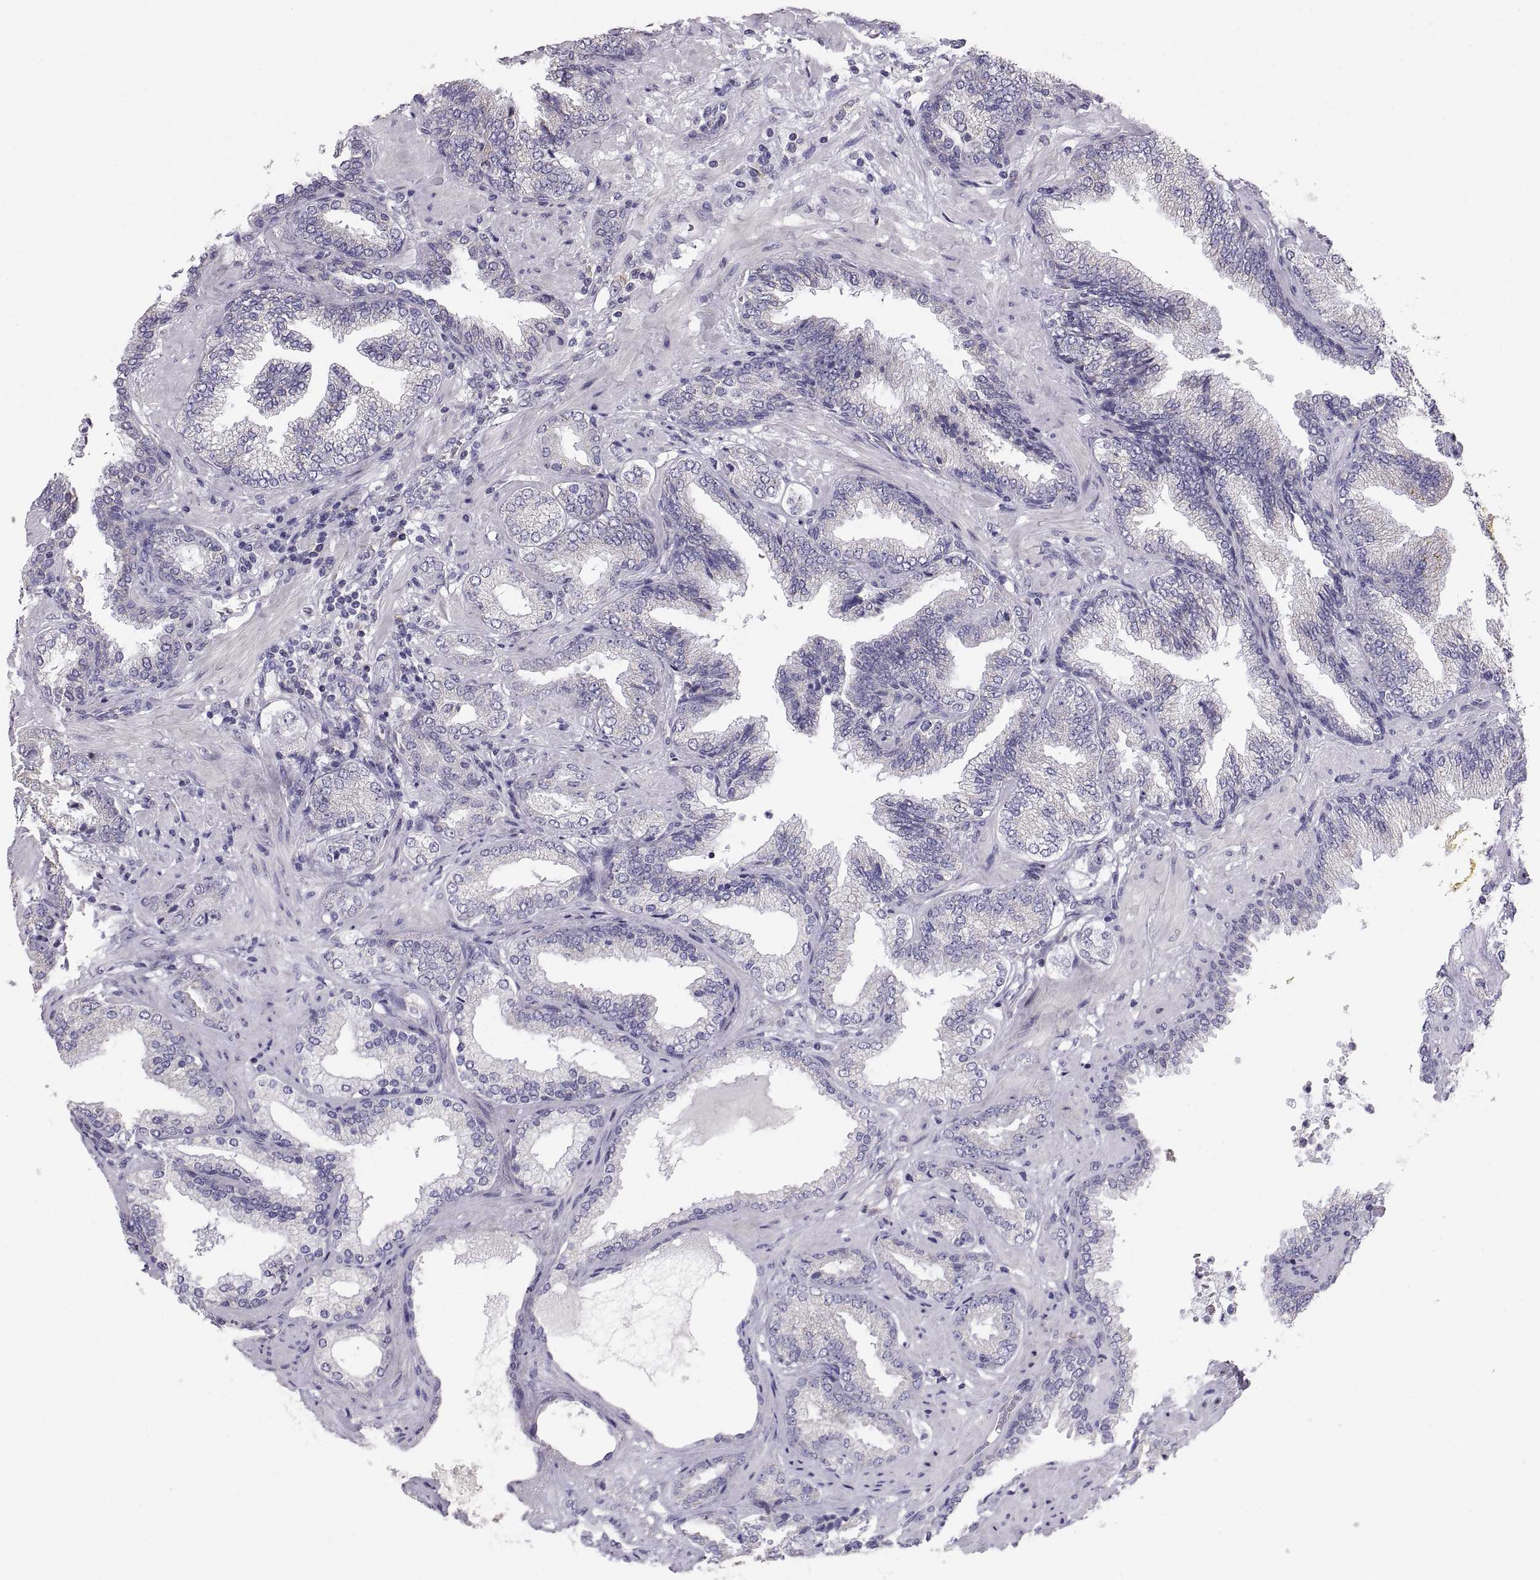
{"staining": {"intensity": "negative", "quantity": "none", "location": "none"}, "tissue": "prostate cancer", "cell_type": "Tumor cells", "image_type": "cancer", "snomed": [{"axis": "morphology", "description": "Adenocarcinoma, Low grade"}, {"axis": "topography", "description": "Prostate"}], "caption": "An IHC photomicrograph of prostate cancer (low-grade adenocarcinoma) is shown. There is no staining in tumor cells of prostate cancer (low-grade adenocarcinoma).", "gene": "TNNC1", "patient": {"sex": "male", "age": 68}}